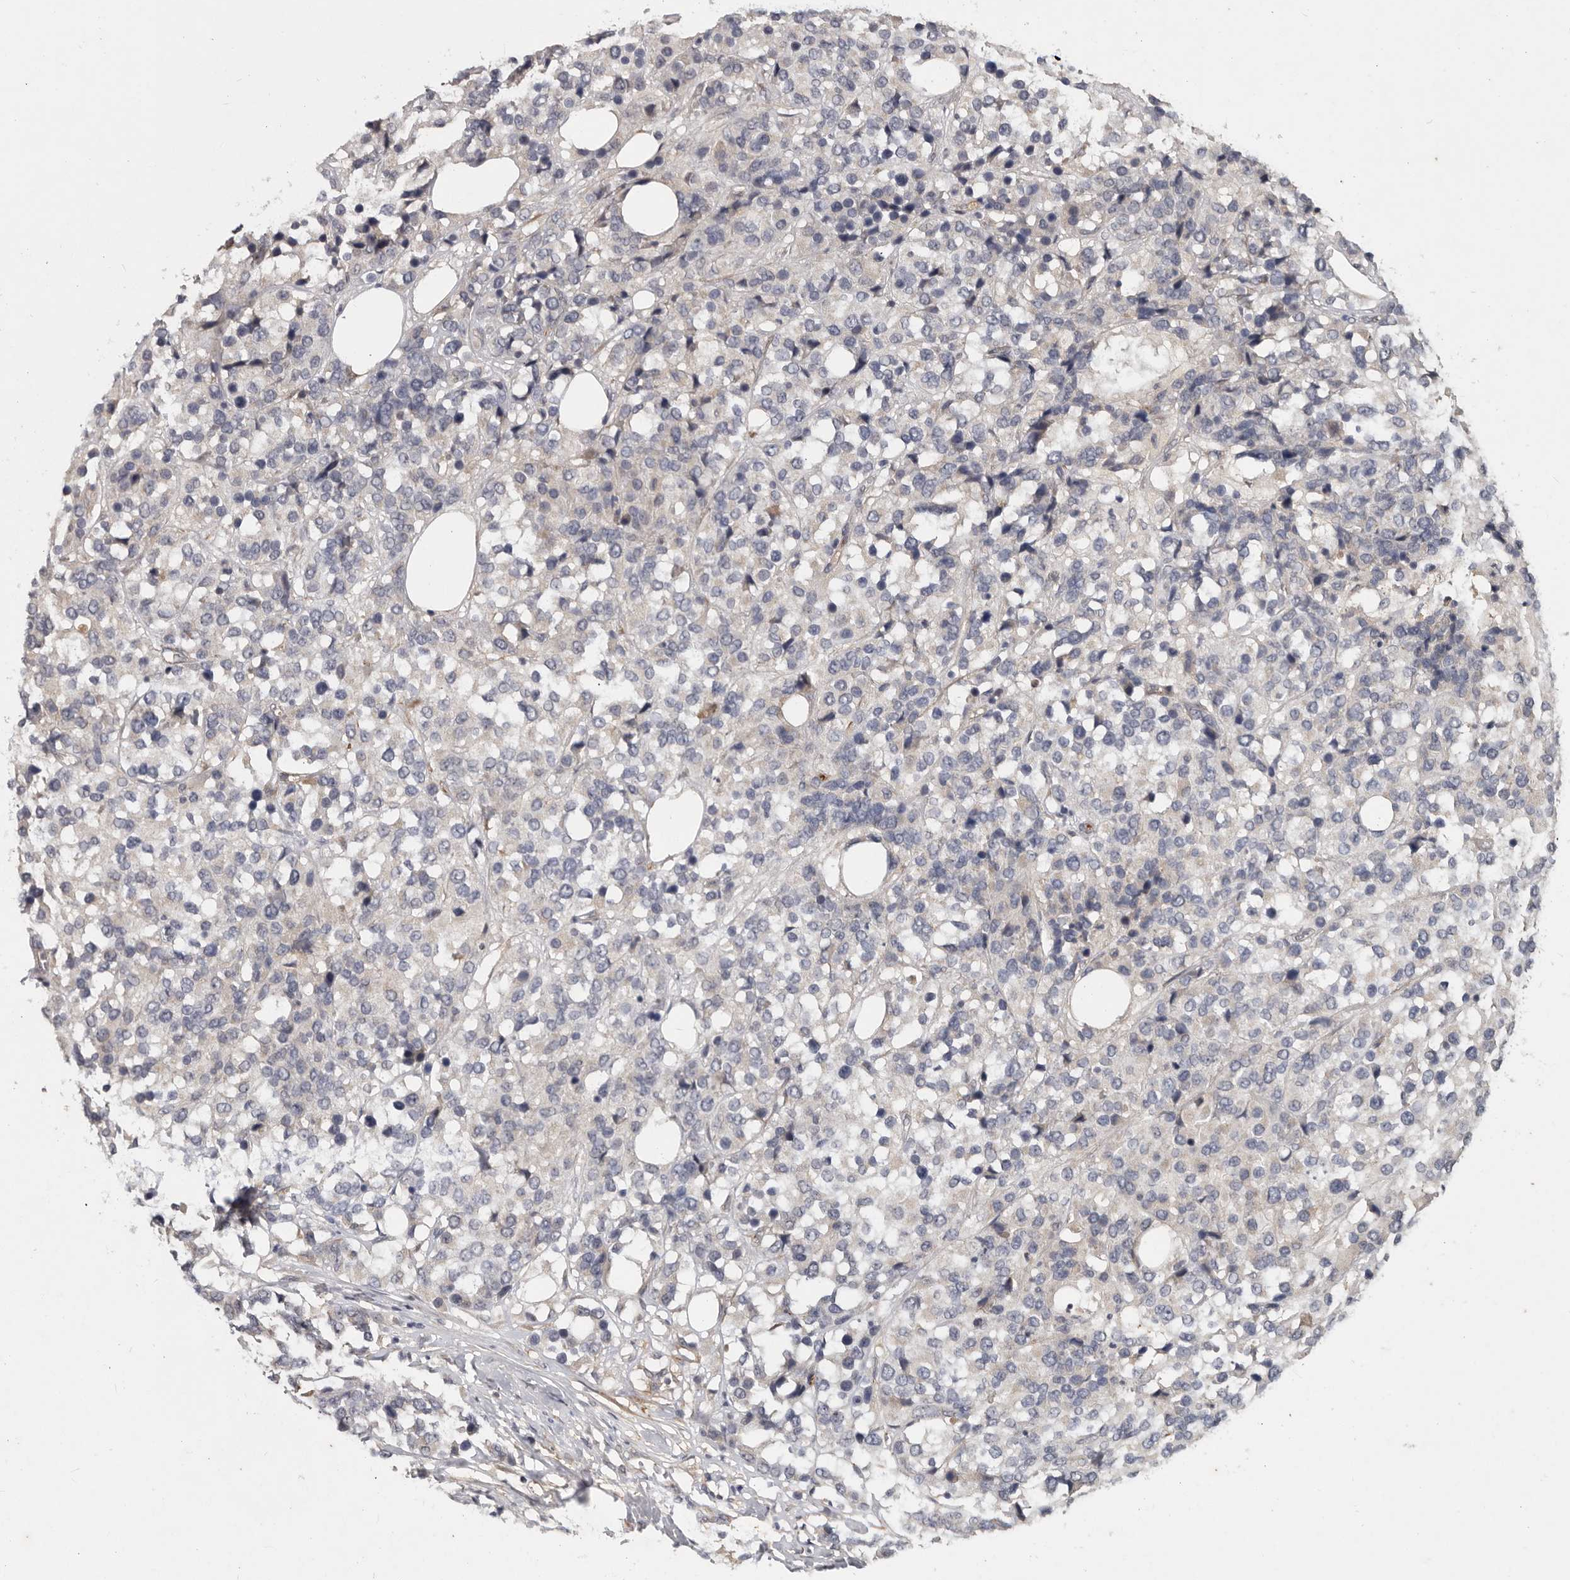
{"staining": {"intensity": "negative", "quantity": "none", "location": "none"}, "tissue": "breast cancer", "cell_type": "Tumor cells", "image_type": "cancer", "snomed": [{"axis": "morphology", "description": "Lobular carcinoma"}, {"axis": "topography", "description": "Breast"}], "caption": "High power microscopy histopathology image of an immunohistochemistry (IHC) micrograph of lobular carcinoma (breast), revealing no significant positivity in tumor cells.", "gene": "DNAJC28", "patient": {"sex": "female", "age": 59}}